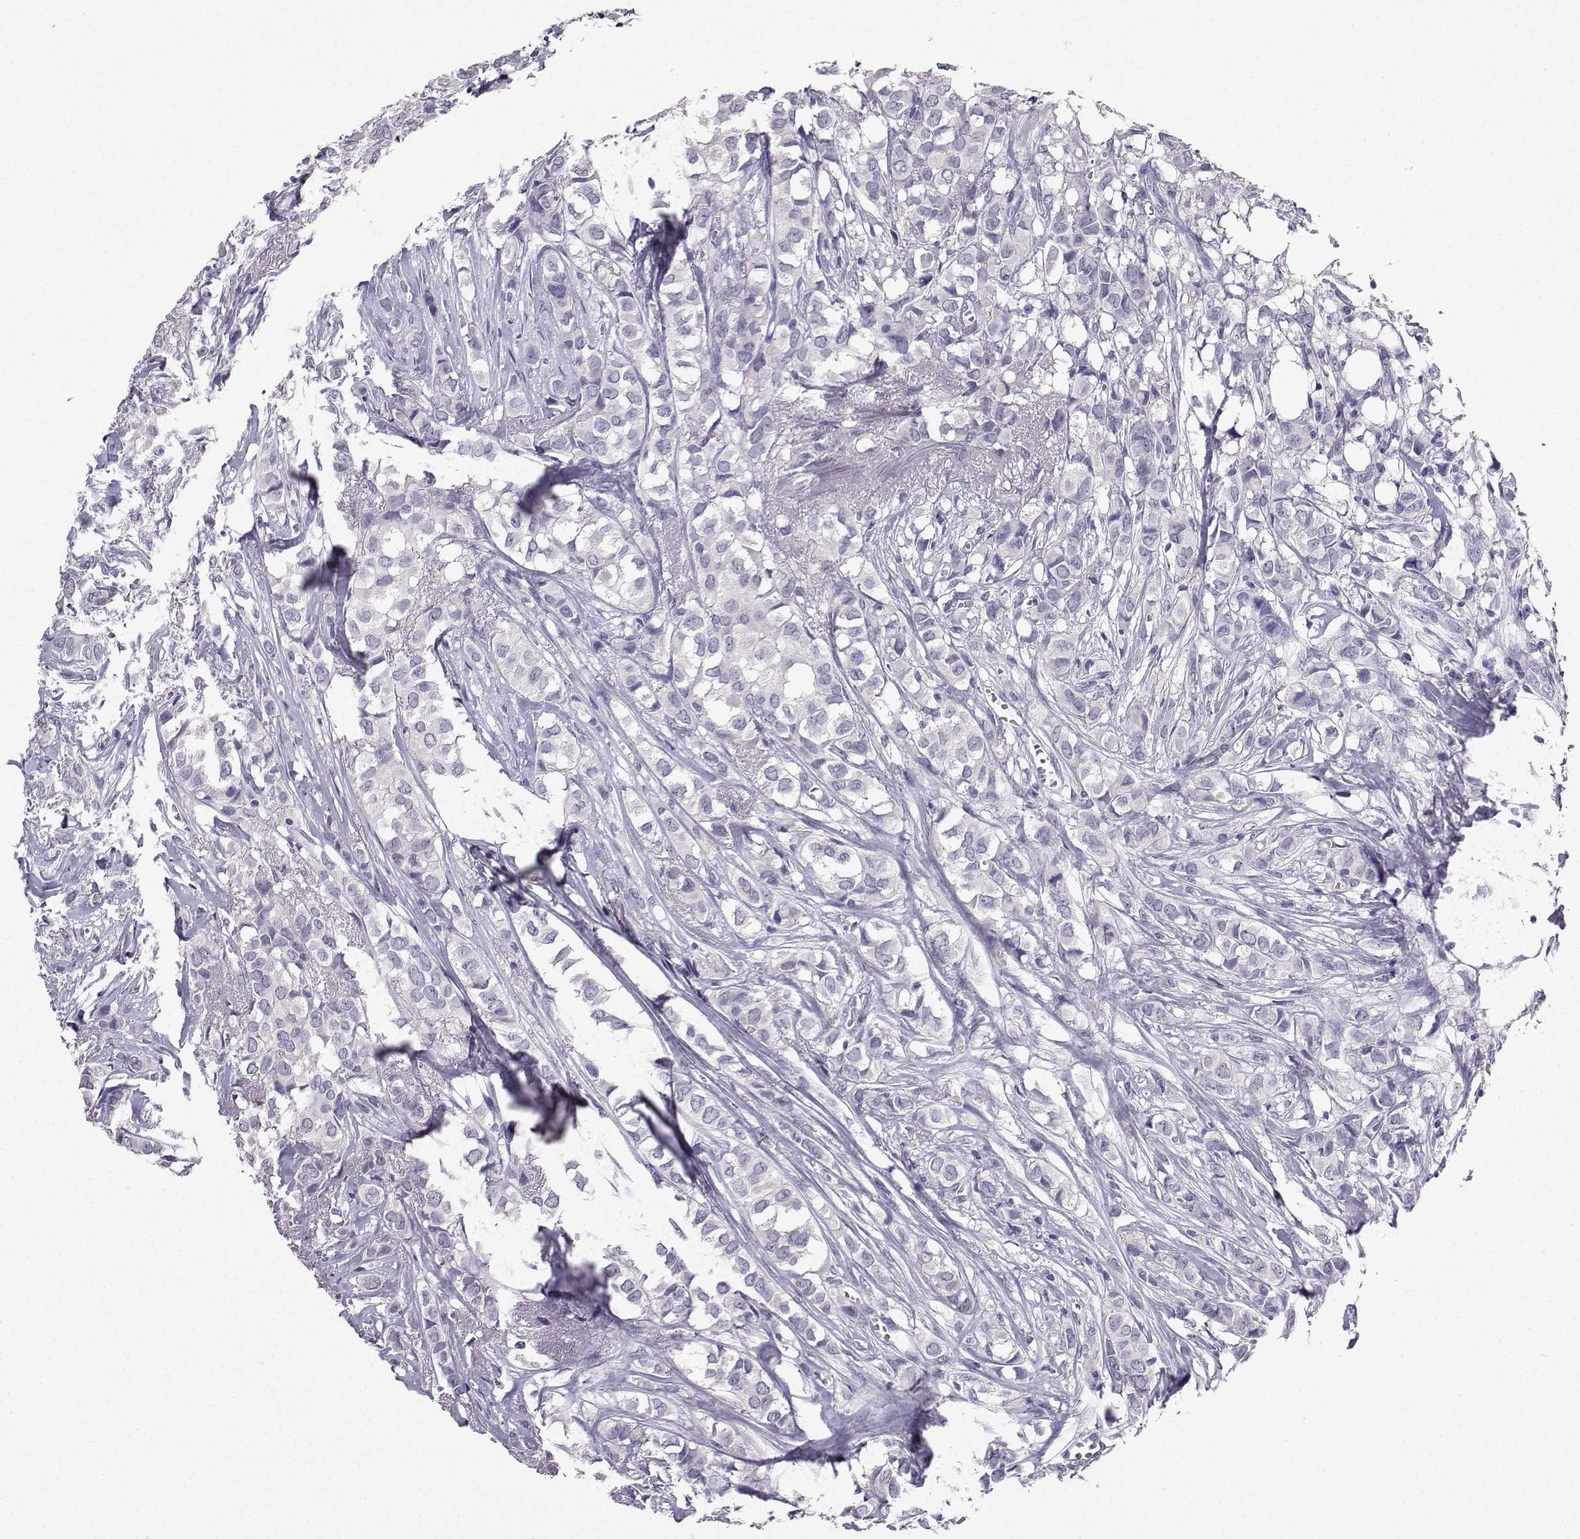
{"staining": {"intensity": "negative", "quantity": "none", "location": "none"}, "tissue": "breast cancer", "cell_type": "Tumor cells", "image_type": "cancer", "snomed": [{"axis": "morphology", "description": "Duct carcinoma"}, {"axis": "topography", "description": "Breast"}], "caption": "Tumor cells are negative for protein expression in human breast cancer (invasive ductal carcinoma).", "gene": "SPAG11B", "patient": {"sex": "female", "age": 85}}